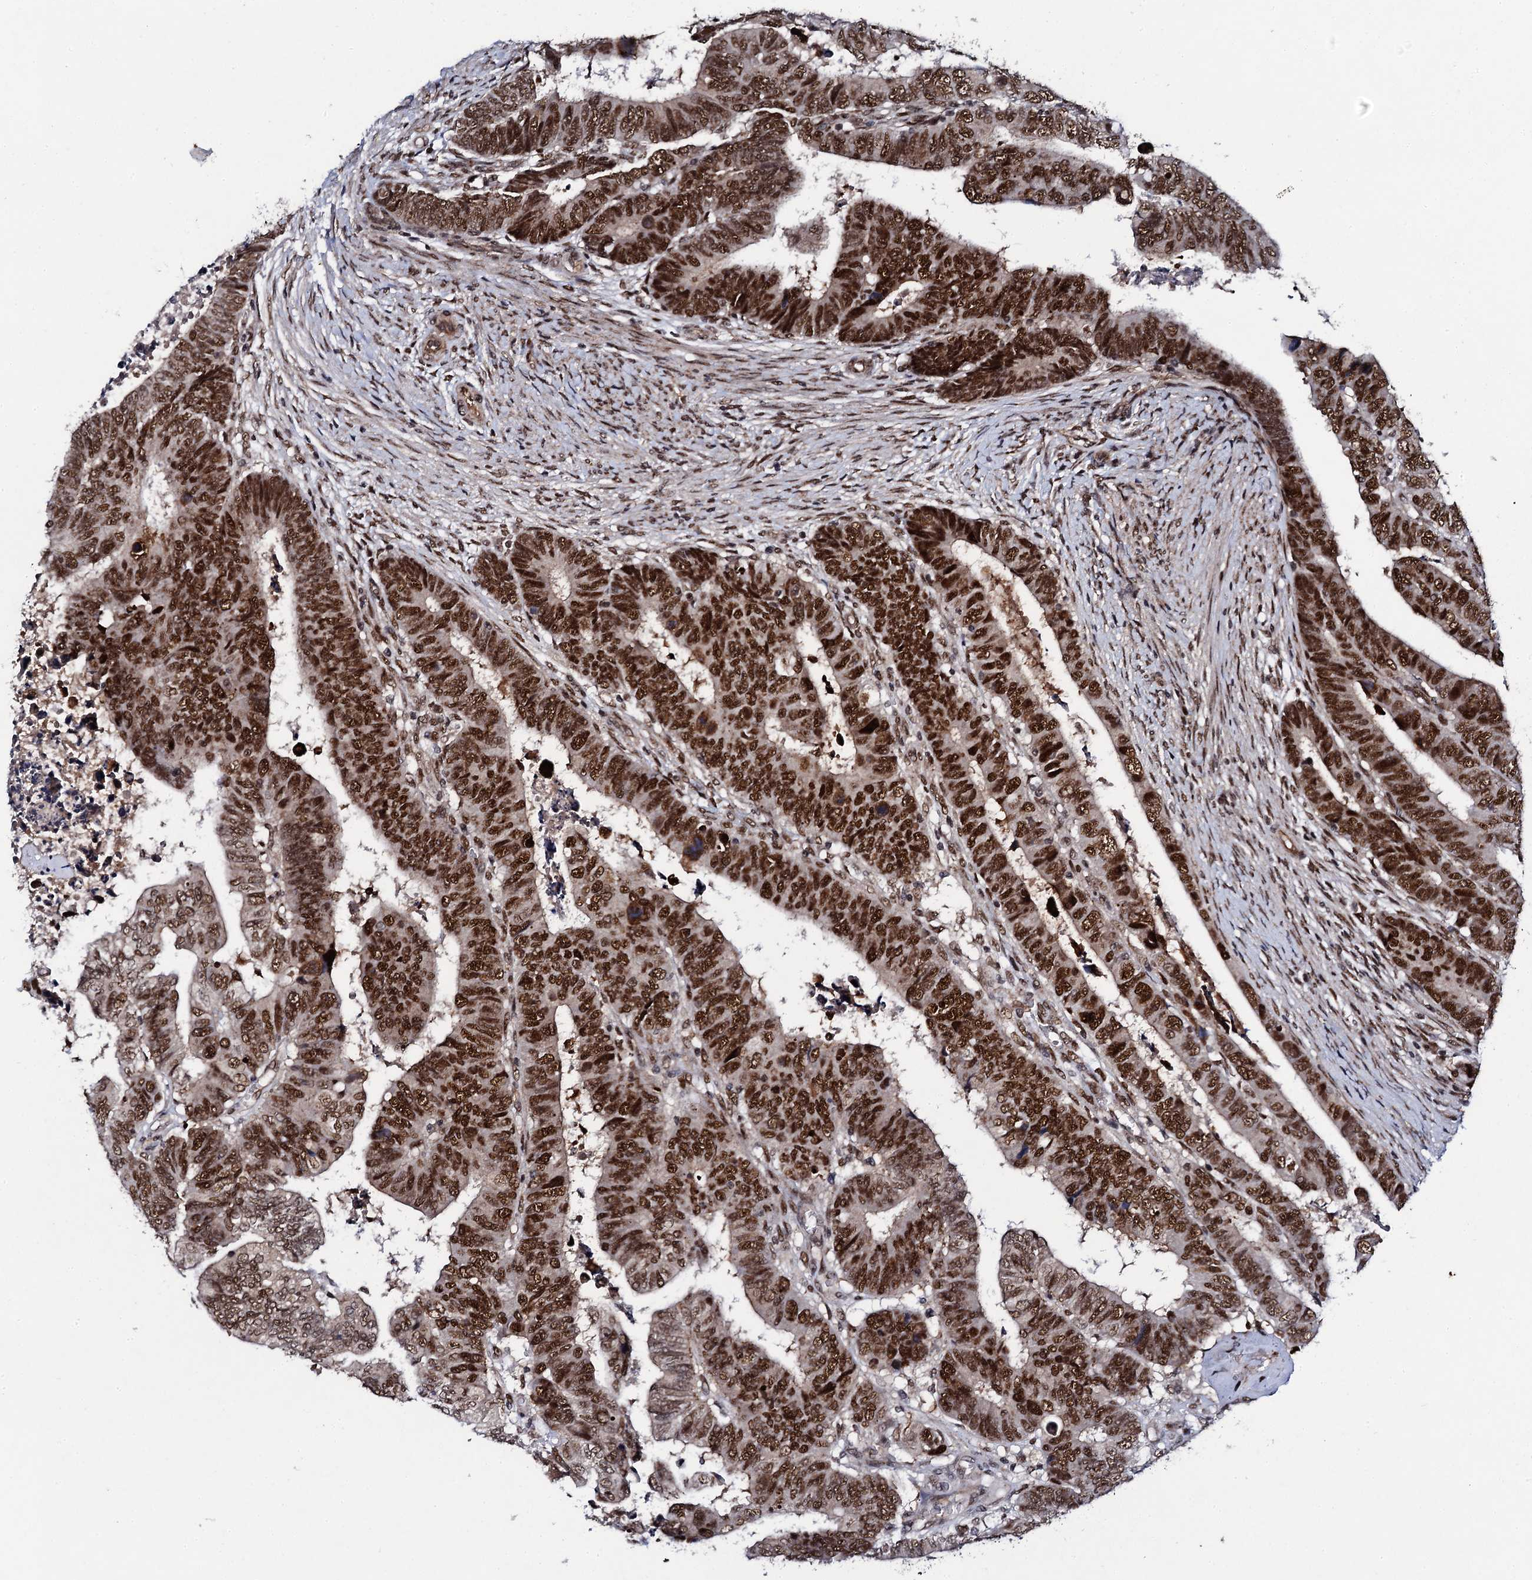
{"staining": {"intensity": "strong", "quantity": ">75%", "location": "nuclear"}, "tissue": "colorectal cancer", "cell_type": "Tumor cells", "image_type": "cancer", "snomed": [{"axis": "morphology", "description": "Normal tissue, NOS"}, {"axis": "morphology", "description": "Adenocarcinoma, NOS"}, {"axis": "topography", "description": "Rectum"}], "caption": "Immunohistochemistry staining of colorectal cancer, which reveals high levels of strong nuclear expression in approximately >75% of tumor cells indicating strong nuclear protein expression. The staining was performed using DAB (3,3'-diaminobenzidine) (brown) for protein detection and nuclei were counterstained in hematoxylin (blue).", "gene": "CSTF3", "patient": {"sex": "female", "age": 65}}